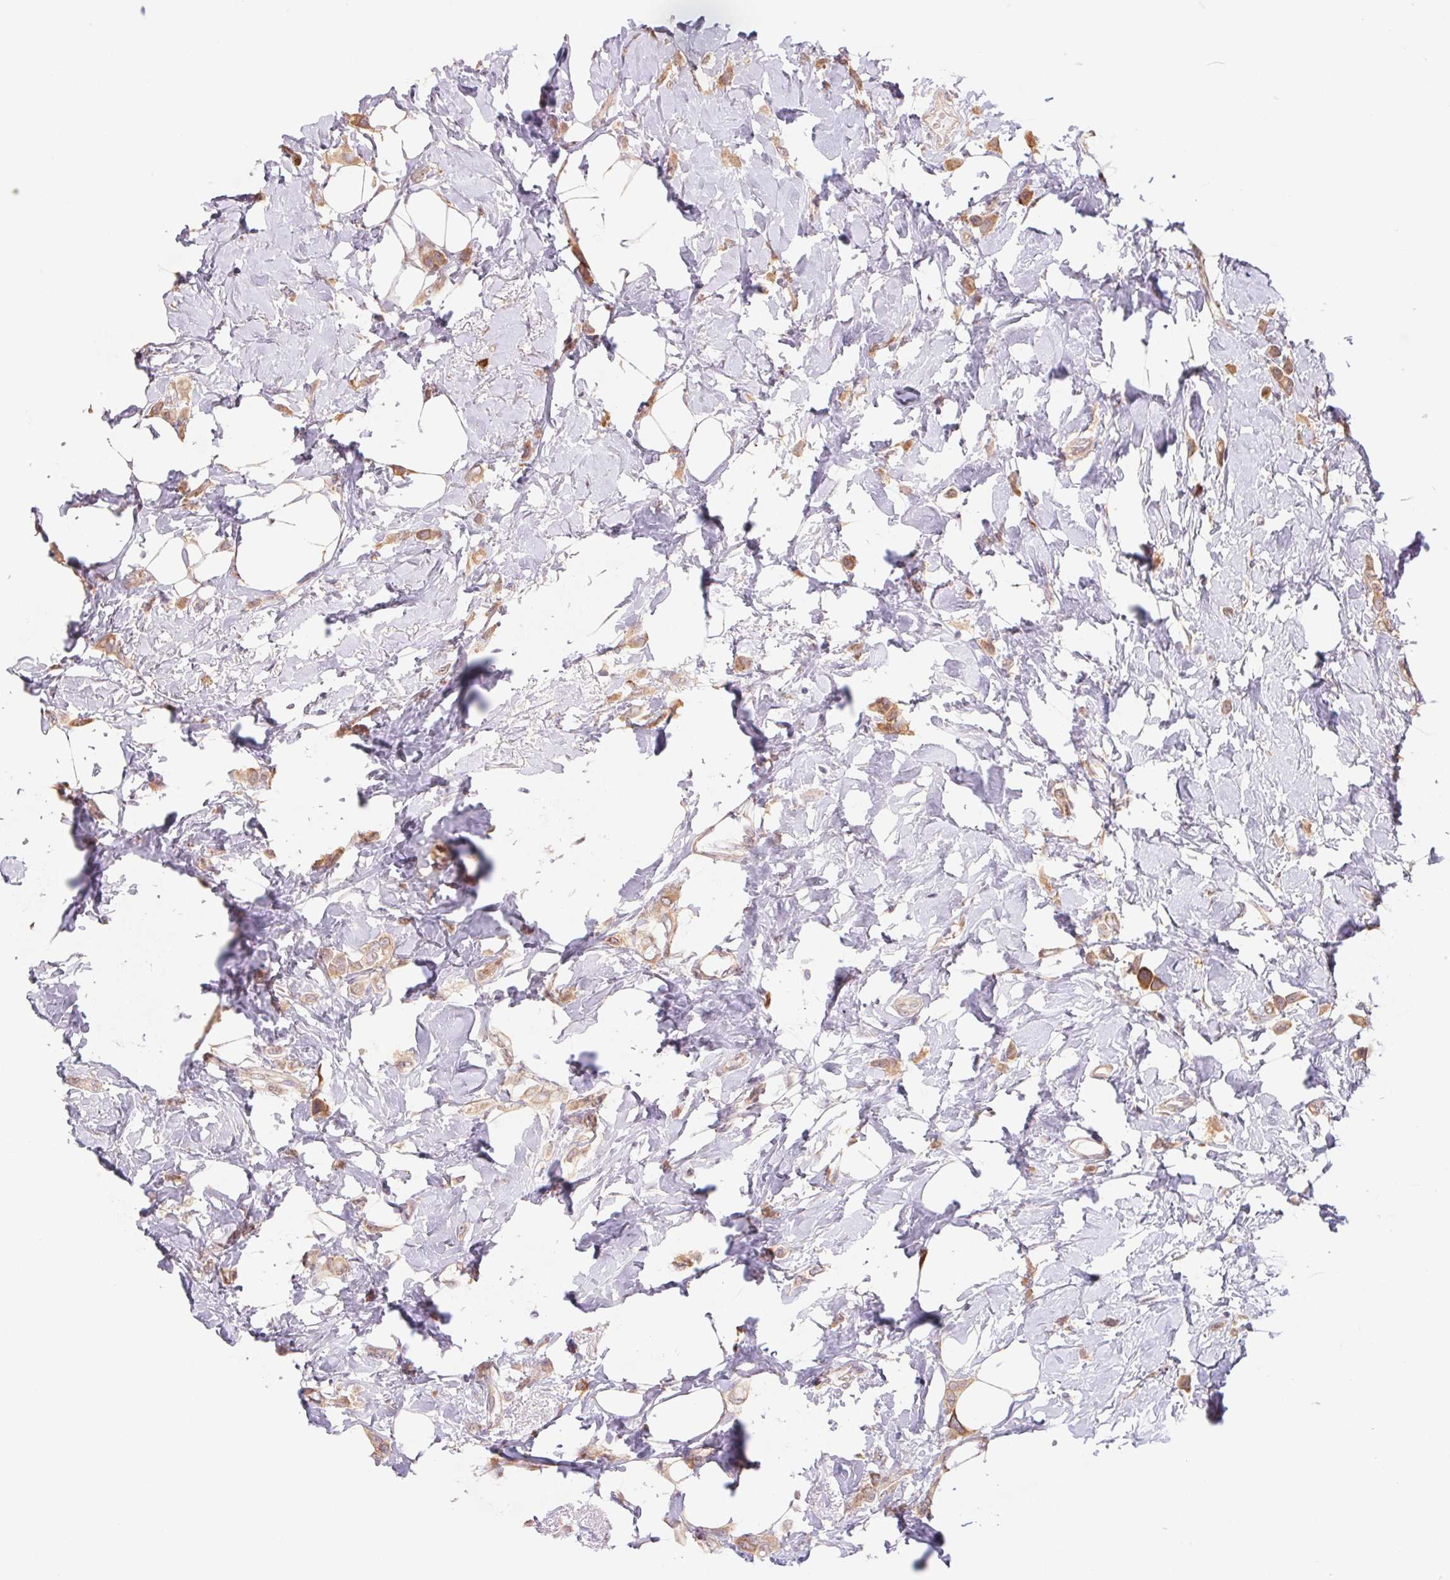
{"staining": {"intensity": "weak", "quantity": ">75%", "location": "cytoplasmic/membranous"}, "tissue": "breast cancer", "cell_type": "Tumor cells", "image_type": "cancer", "snomed": [{"axis": "morphology", "description": "Lobular carcinoma"}, {"axis": "topography", "description": "Breast"}], "caption": "Immunohistochemical staining of breast cancer (lobular carcinoma) exhibits weak cytoplasmic/membranous protein staining in about >75% of tumor cells.", "gene": "RRM1", "patient": {"sex": "female", "age": 66}}